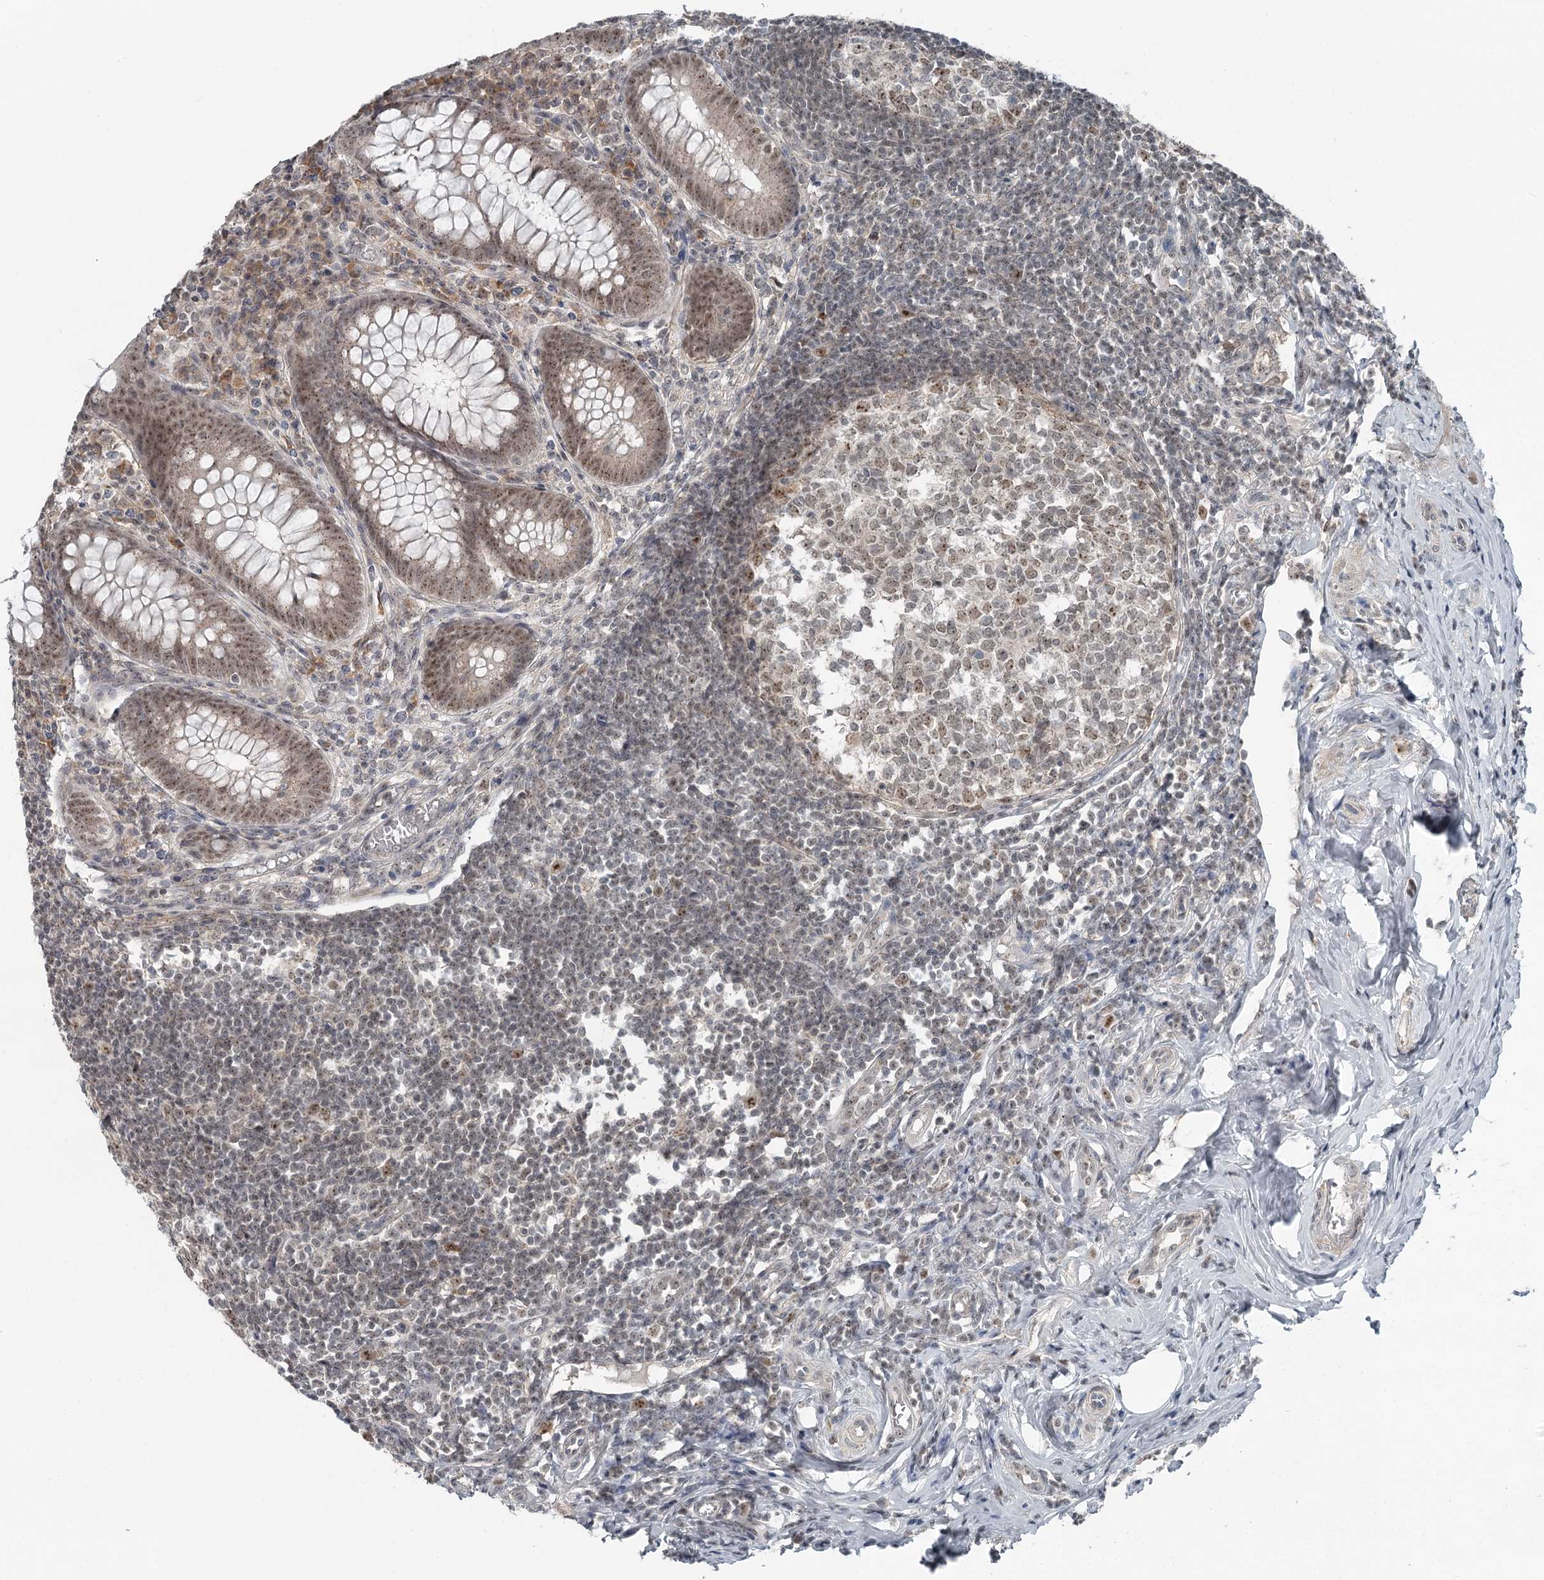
{"staining": {"intensity": "moderate", "quantity": ">75%", "location": "nuclear"}, "tissue": "appendix", "cell_type": "Glandular cells", "image_type": "normal", "snomed": [{"axis": "morphology", "description": "Normal tissue, NOS"}, {"axis": "topography", "description": "Appendix"}], "caption": "Immunohistochemical staining of normal appendix exhibits >75% levels of moderate nuclear protein expression in about >75% of glandular cells. The staining was performed using DAB (3,3'-diaminobenzidine), with brown indicating positive protein expression. Nuclei are stained blue with hematoxylin.", "gene": "EXOSC1", "patient": {"sex": "female", "age": 33}}